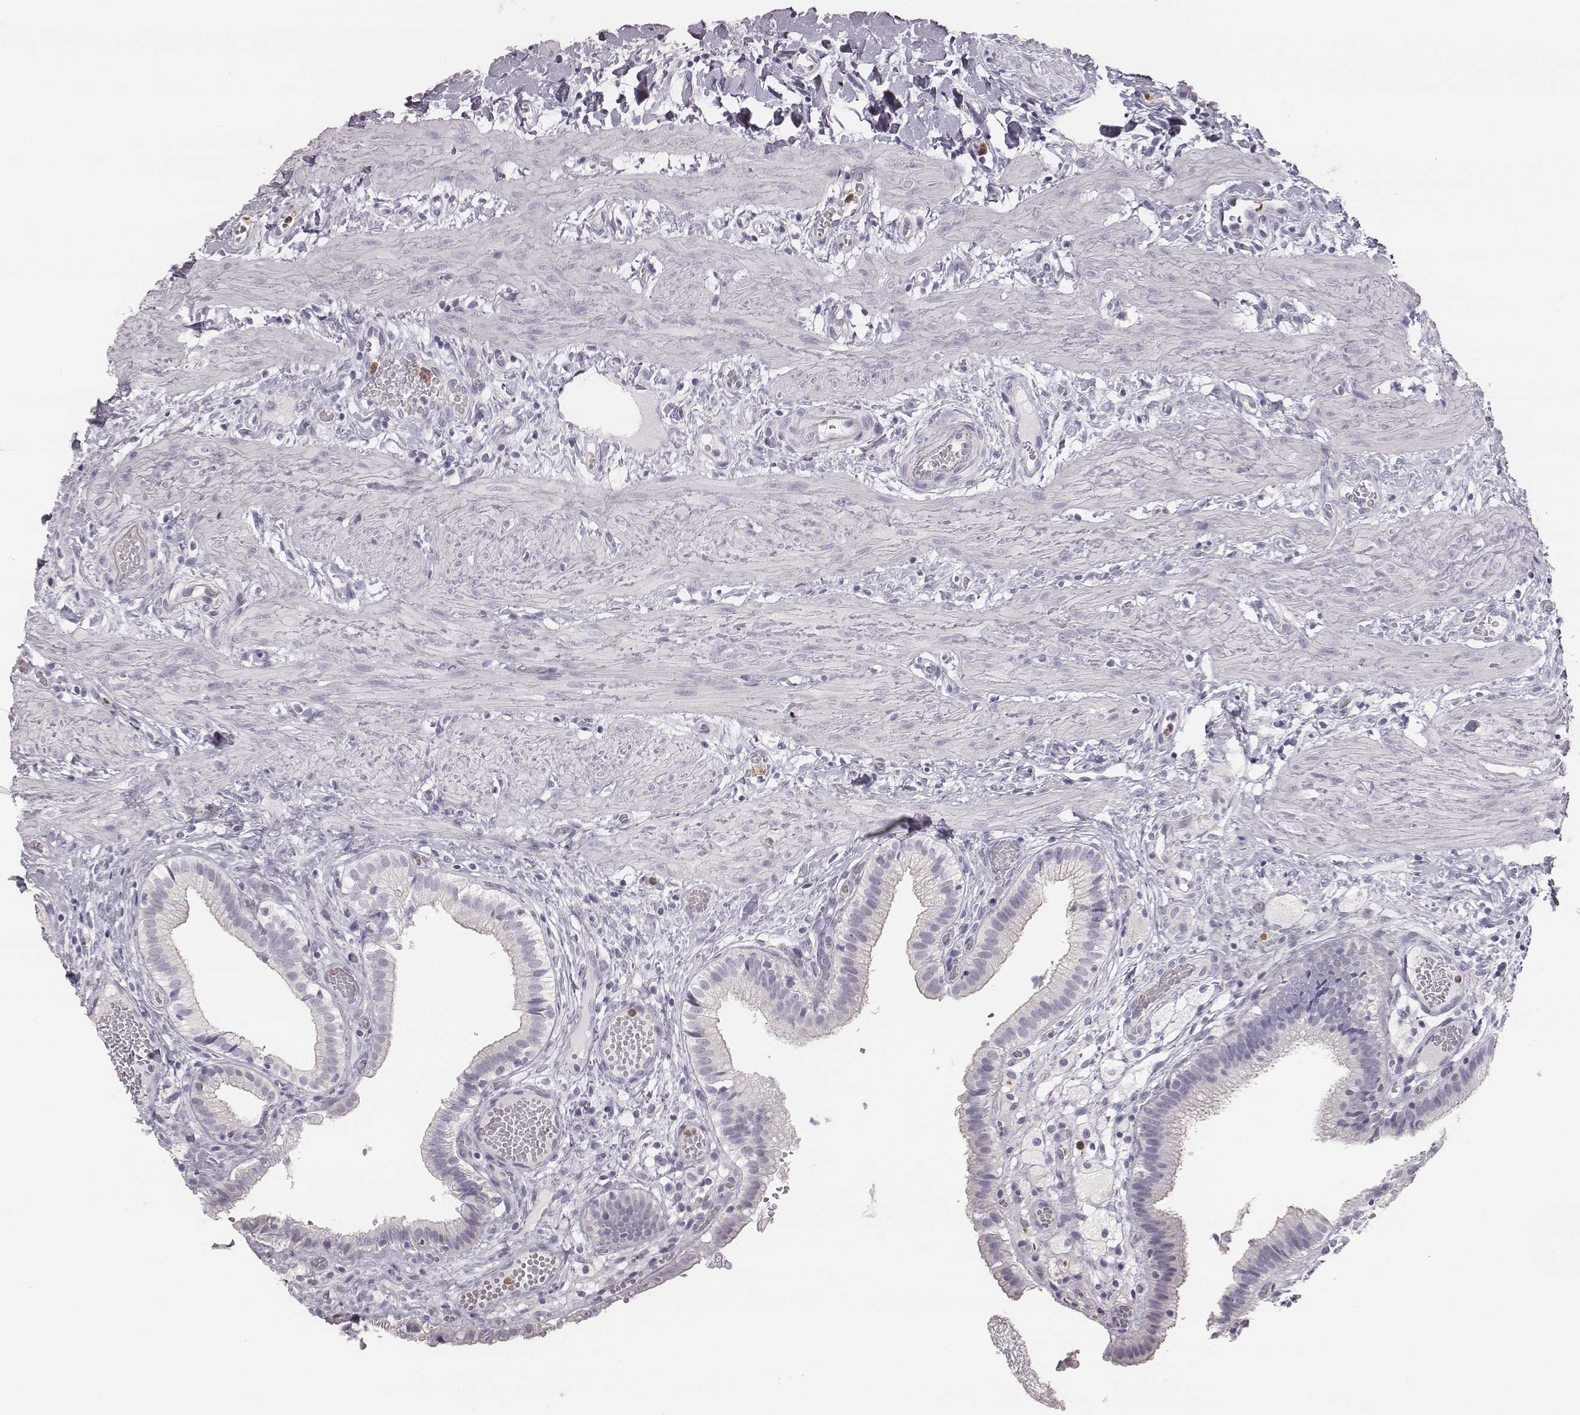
{"staining": {"intensity": "negative", "quantity": "none", "location": "none"}, "tissue": "gallbladder", "cell_type": "Glandular cells", "image_type": "normal", "snomed": [{"axis": "morphology", "description": "Normal tissue, NOS"}, {"axis": "topography", "description": "Gallbladder"}], "caption": "This is an immunohistochemistry image of normal gallbladder. There is no expression in glandular cells.", "gene": "KCNJ12", "patient": {"sex": "female", "age": 24}}